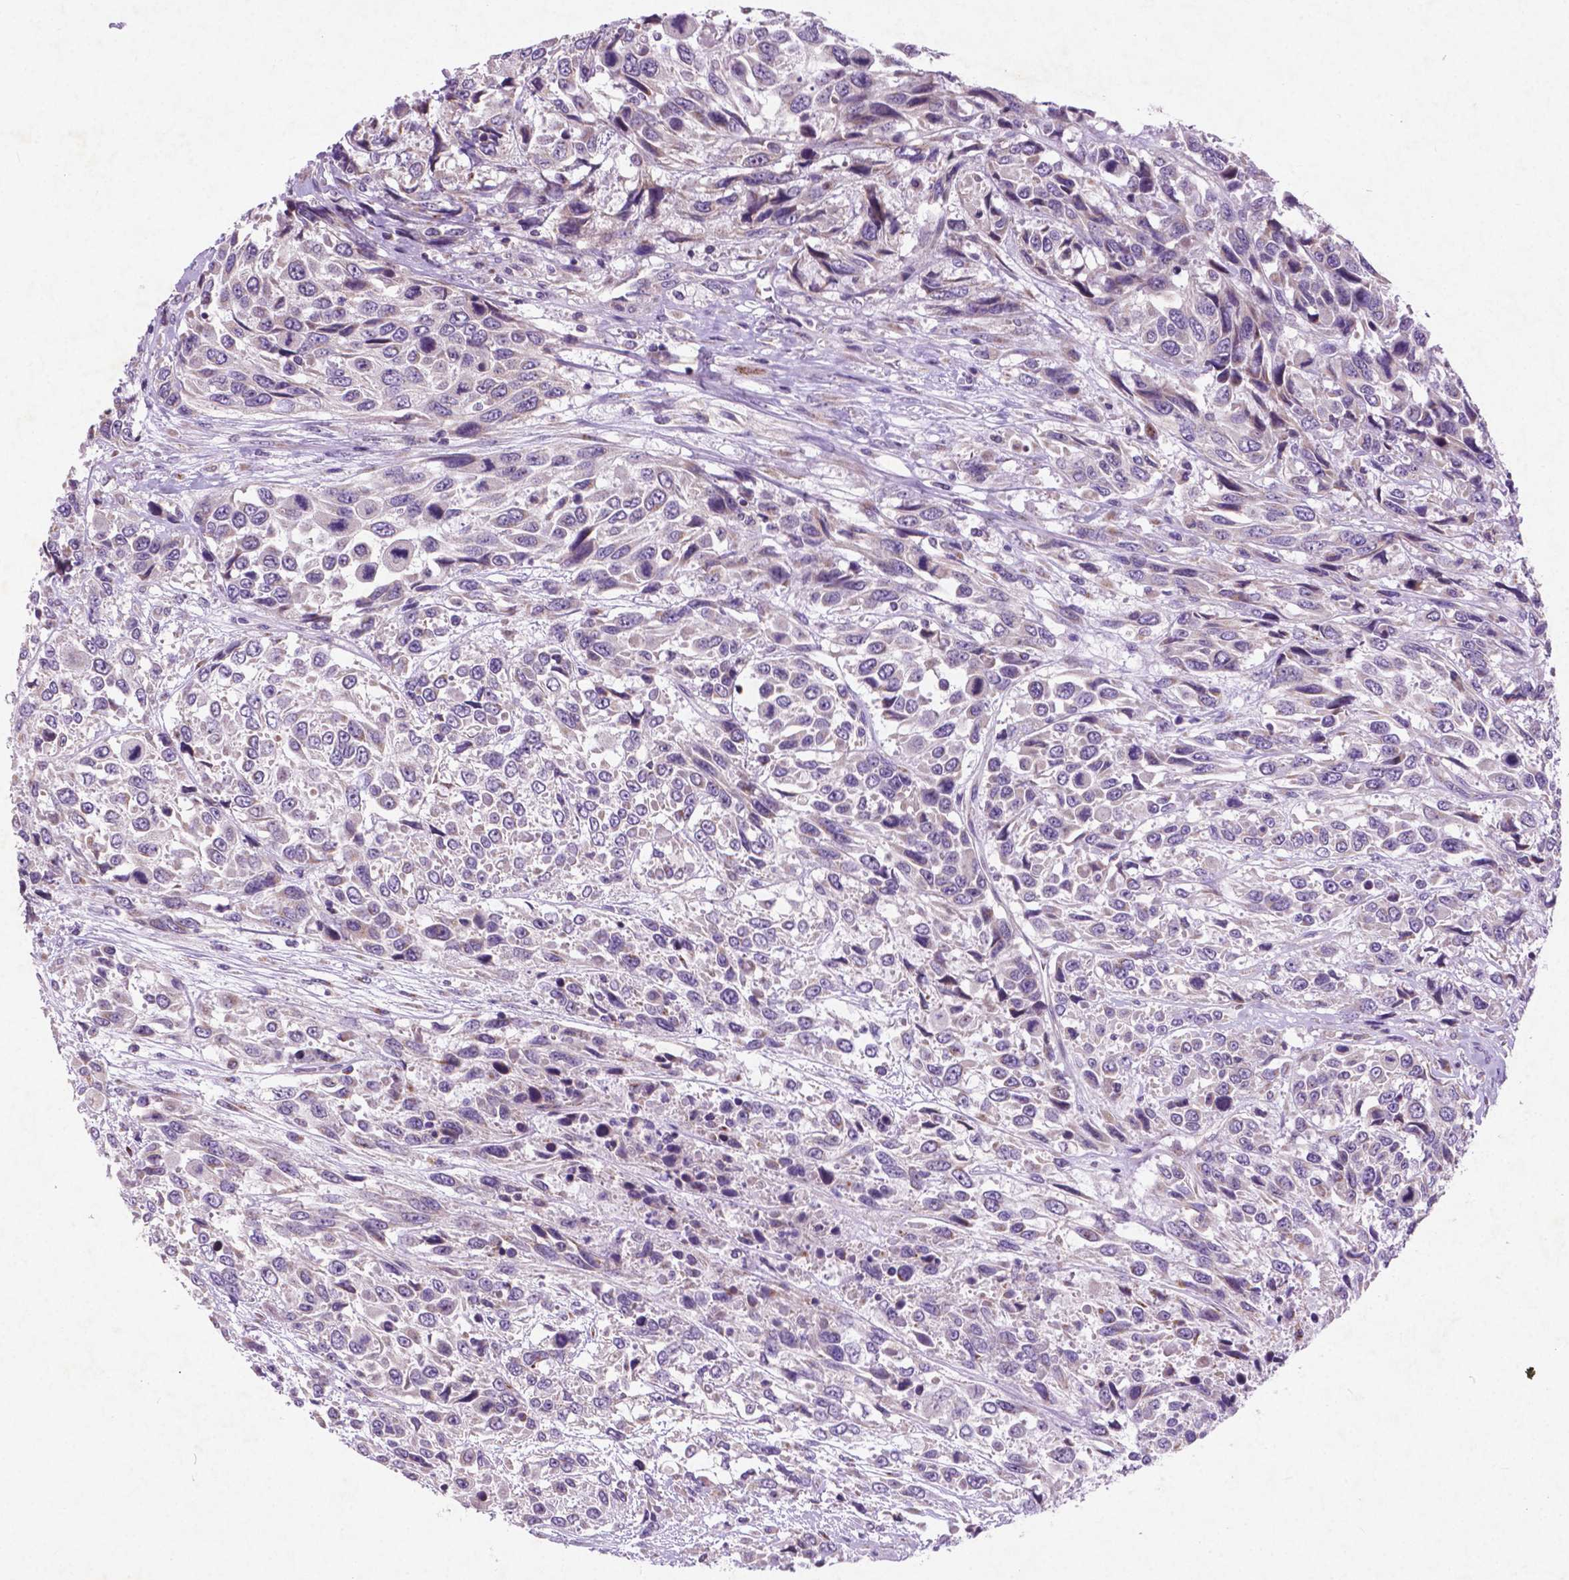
{"staining": {"intensity": "negative", "quantity": "none", "location": "none"}, "tissue": "urothelial cancer", "cell_type": "Tumor cells", "image_type": "cancer", "snomed": [{"axis": "morphology", "description": "Urothelial carcinoma, High grade"}, {"axis": "topography", "description": "Urinary bladder"}], "caption": "Immunohistochemical staining of human urothelial cancer displays no significant expression in tumor cells. Brightfield microscopy of immunohistochemistry stained with DAB (3,3'-diaminobenzidine) (brown) and hematoxylin (blue), captured at high magnification.", "gene": "ATG4D", "patient": {"sex": "female", "age": 70}}